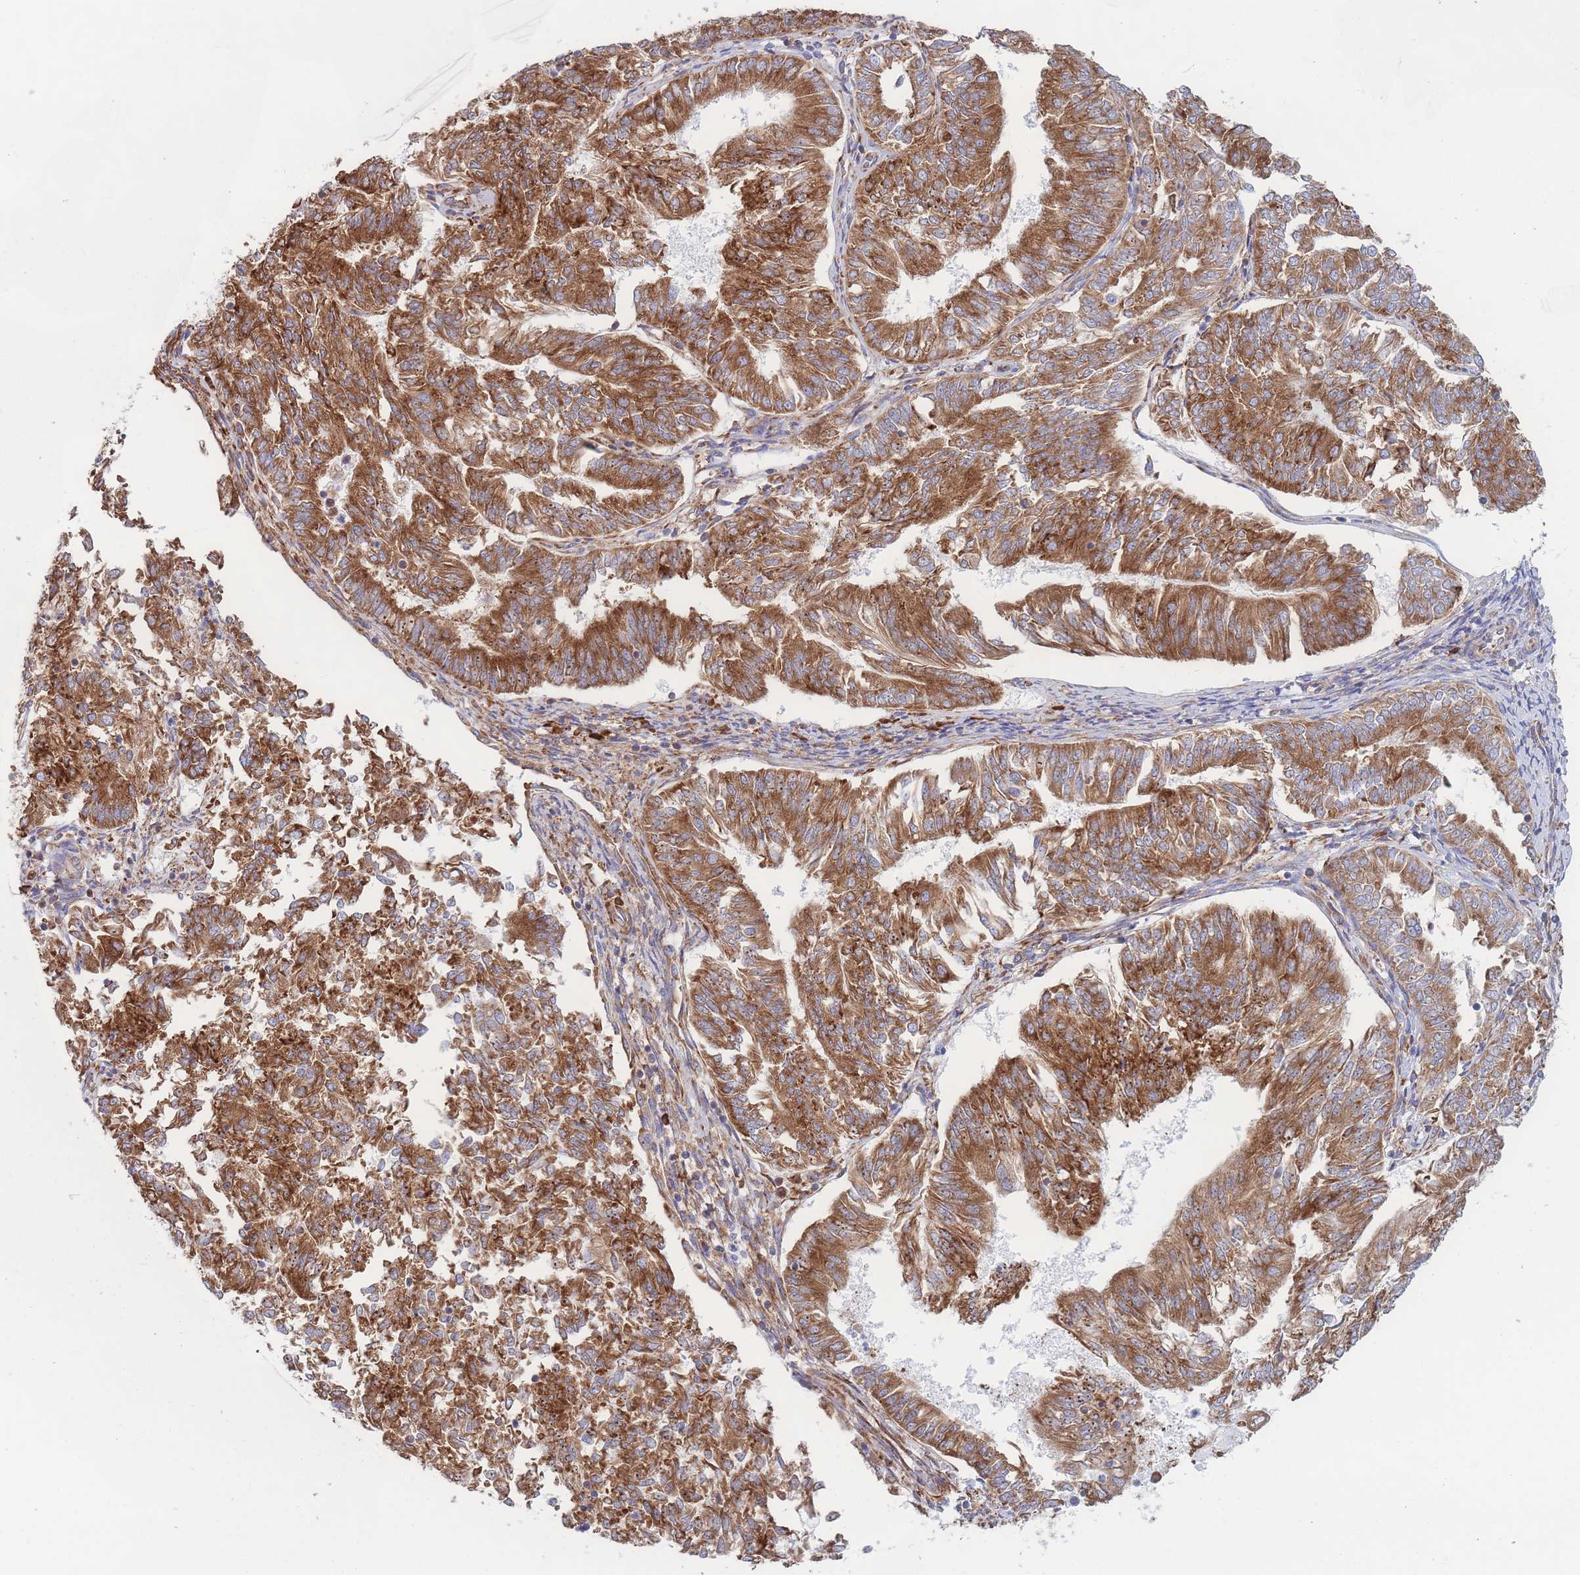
{"staining": {"intensity": "strong", "quantity": ">75%", "location": "cytoplasmic/membranous"}, "tissue": "endometrial cancer", "cell_type": "Tumor cells", "image_type": "cancer", "snomed": [{"axis": "morphology", "description": "Adenocarcinoma, NOS"}, {"axis": "topography", "description": "Endometrium"}], "caption": "About >75% of tumor cells in human adenocarcinoma (endometrial) demonstrate strong cytoplasmic/membranous protein staining as visualized by brown immunohistochemical staining.", "gene": "RPL8", "patient": {"sex": "female", "age": 58}}